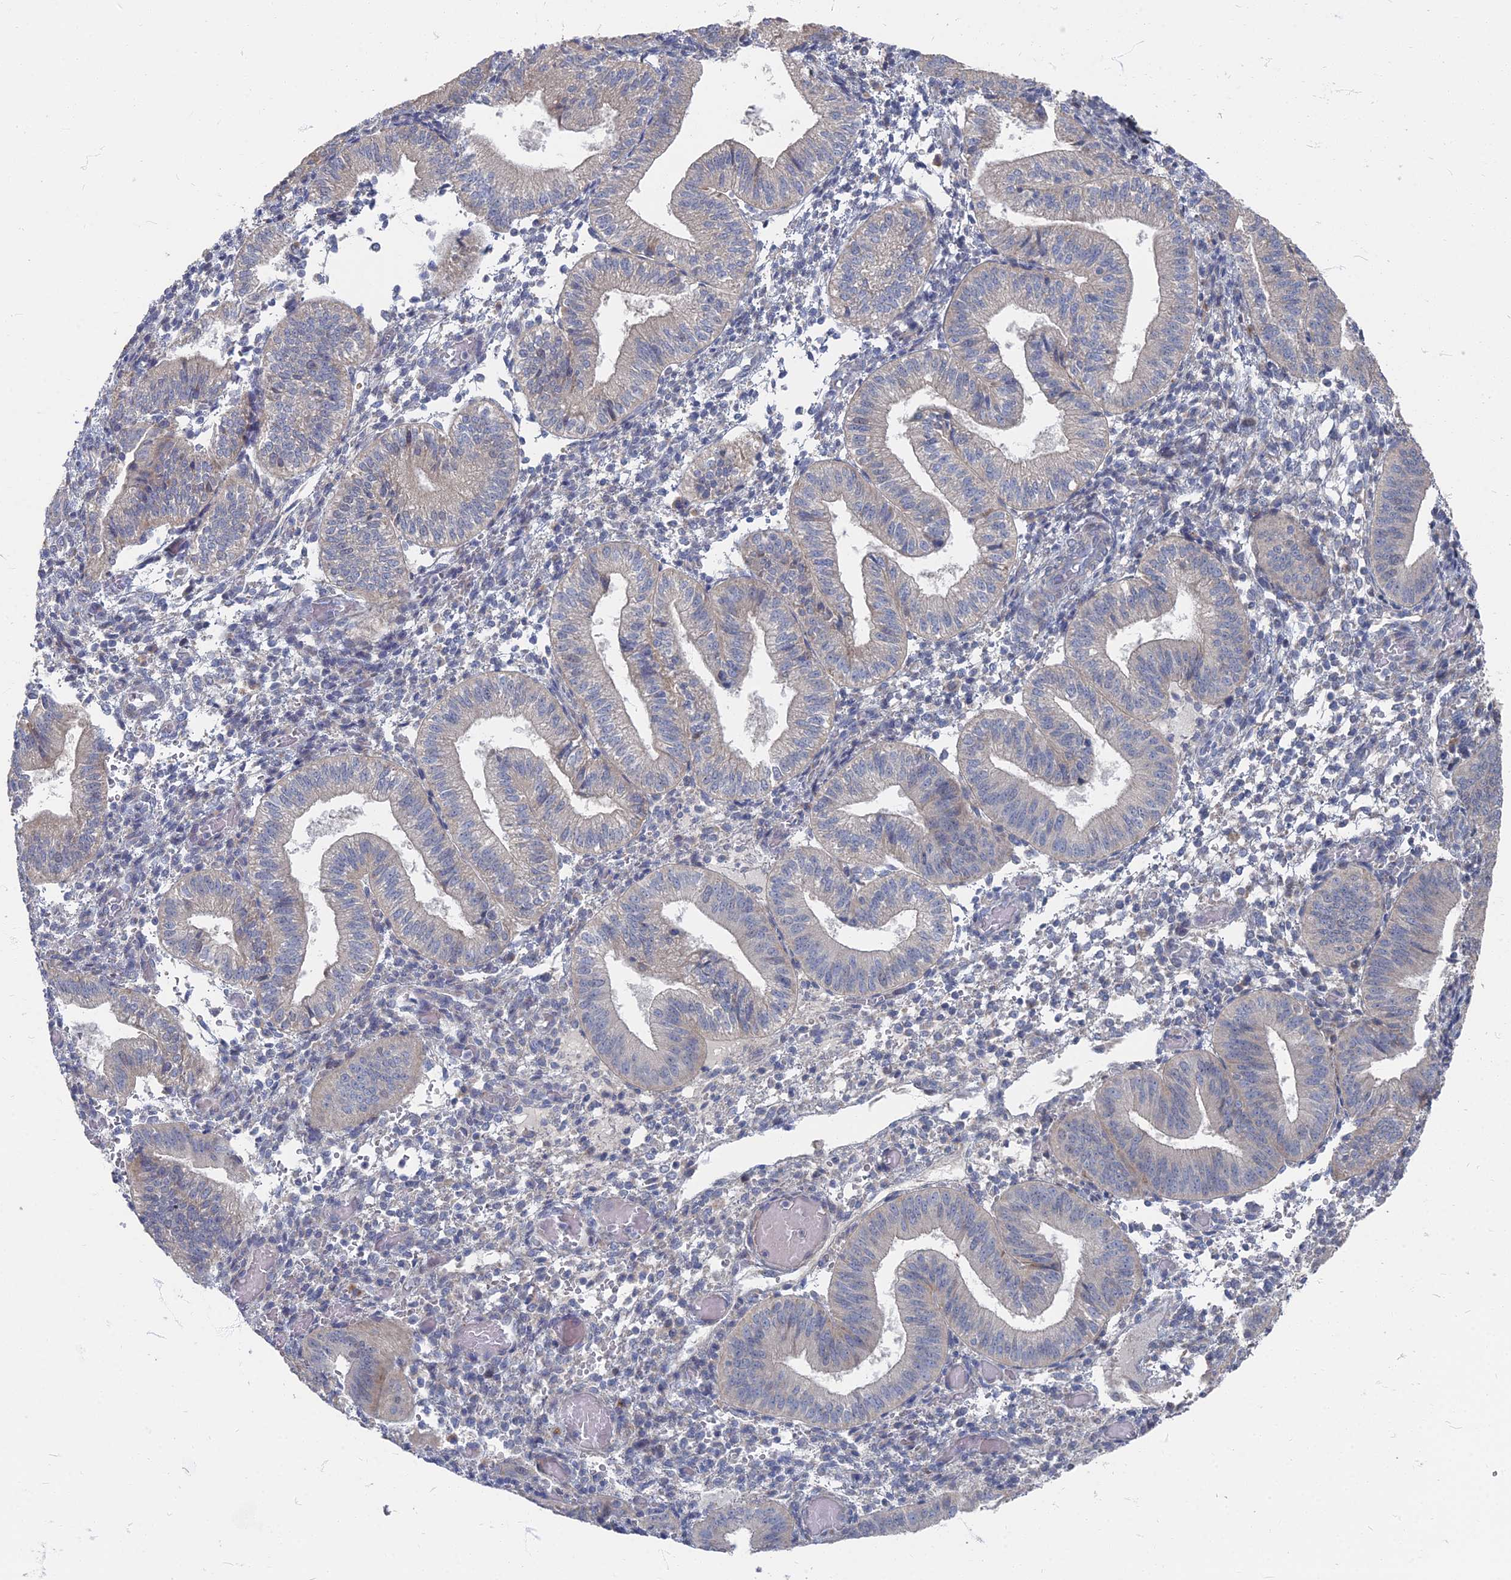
{"staining": {"intensity": "negative", "quantity": "none", "location": "none"}, "tissue": "endometrium", "cell_type": "Cells in endometrial stroma", "image_type": "normal", "snomed": [{"axis": "morphology", "description": "Normal tissue, NOS"}, {"axis": "topography", "description": "Endometrium"}], "caption": "The micrograph reveals no staining of cells in endometrial stroma in unremarkable endometrium.", "gene": "TMEM128", "patient": {"sex": "female", "age": 34}}